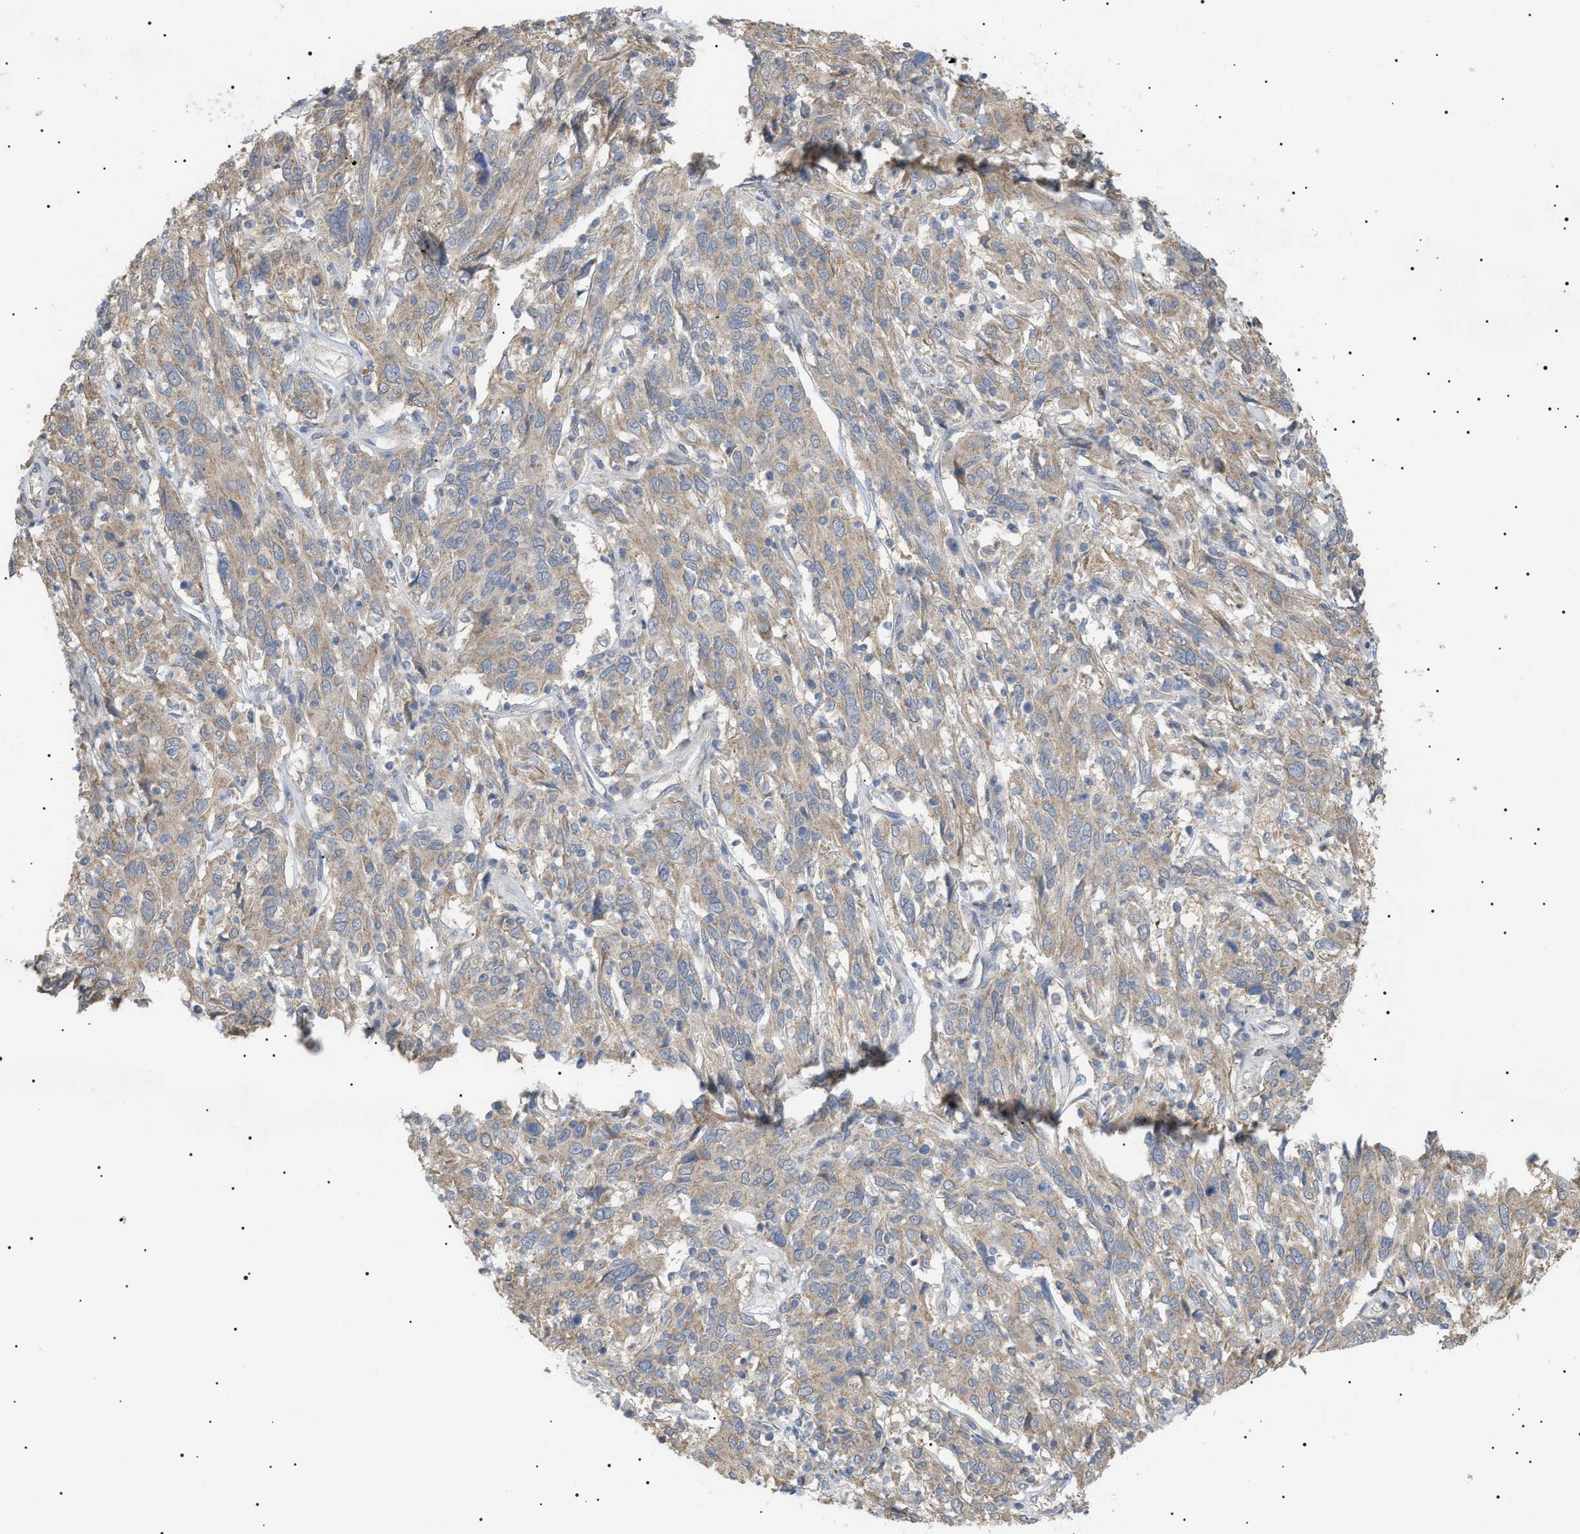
{"staining": {"intensity": "weak", "quantity": ">75%", "location": "cytoplasmic/membranous"}, "tissue": "cervical cancer", "cell_type": "Tumor cells", "image_type": "cancer", "snomed": [{"axis": "morphology", "description": "Squamous cell carcinoma, NOS"}, {"axis": "topography", "description": "Cervix"}], "caption": "An immunohistochemistry (IHC) photomicrograph of tumor tissue is shown. Protein staining in brown labels weak cytoplasmic/membranous positivity in cervical cancer within tumor cells.", "gene": "IRS2", "patient": {"sex": "female", "age": 46}}